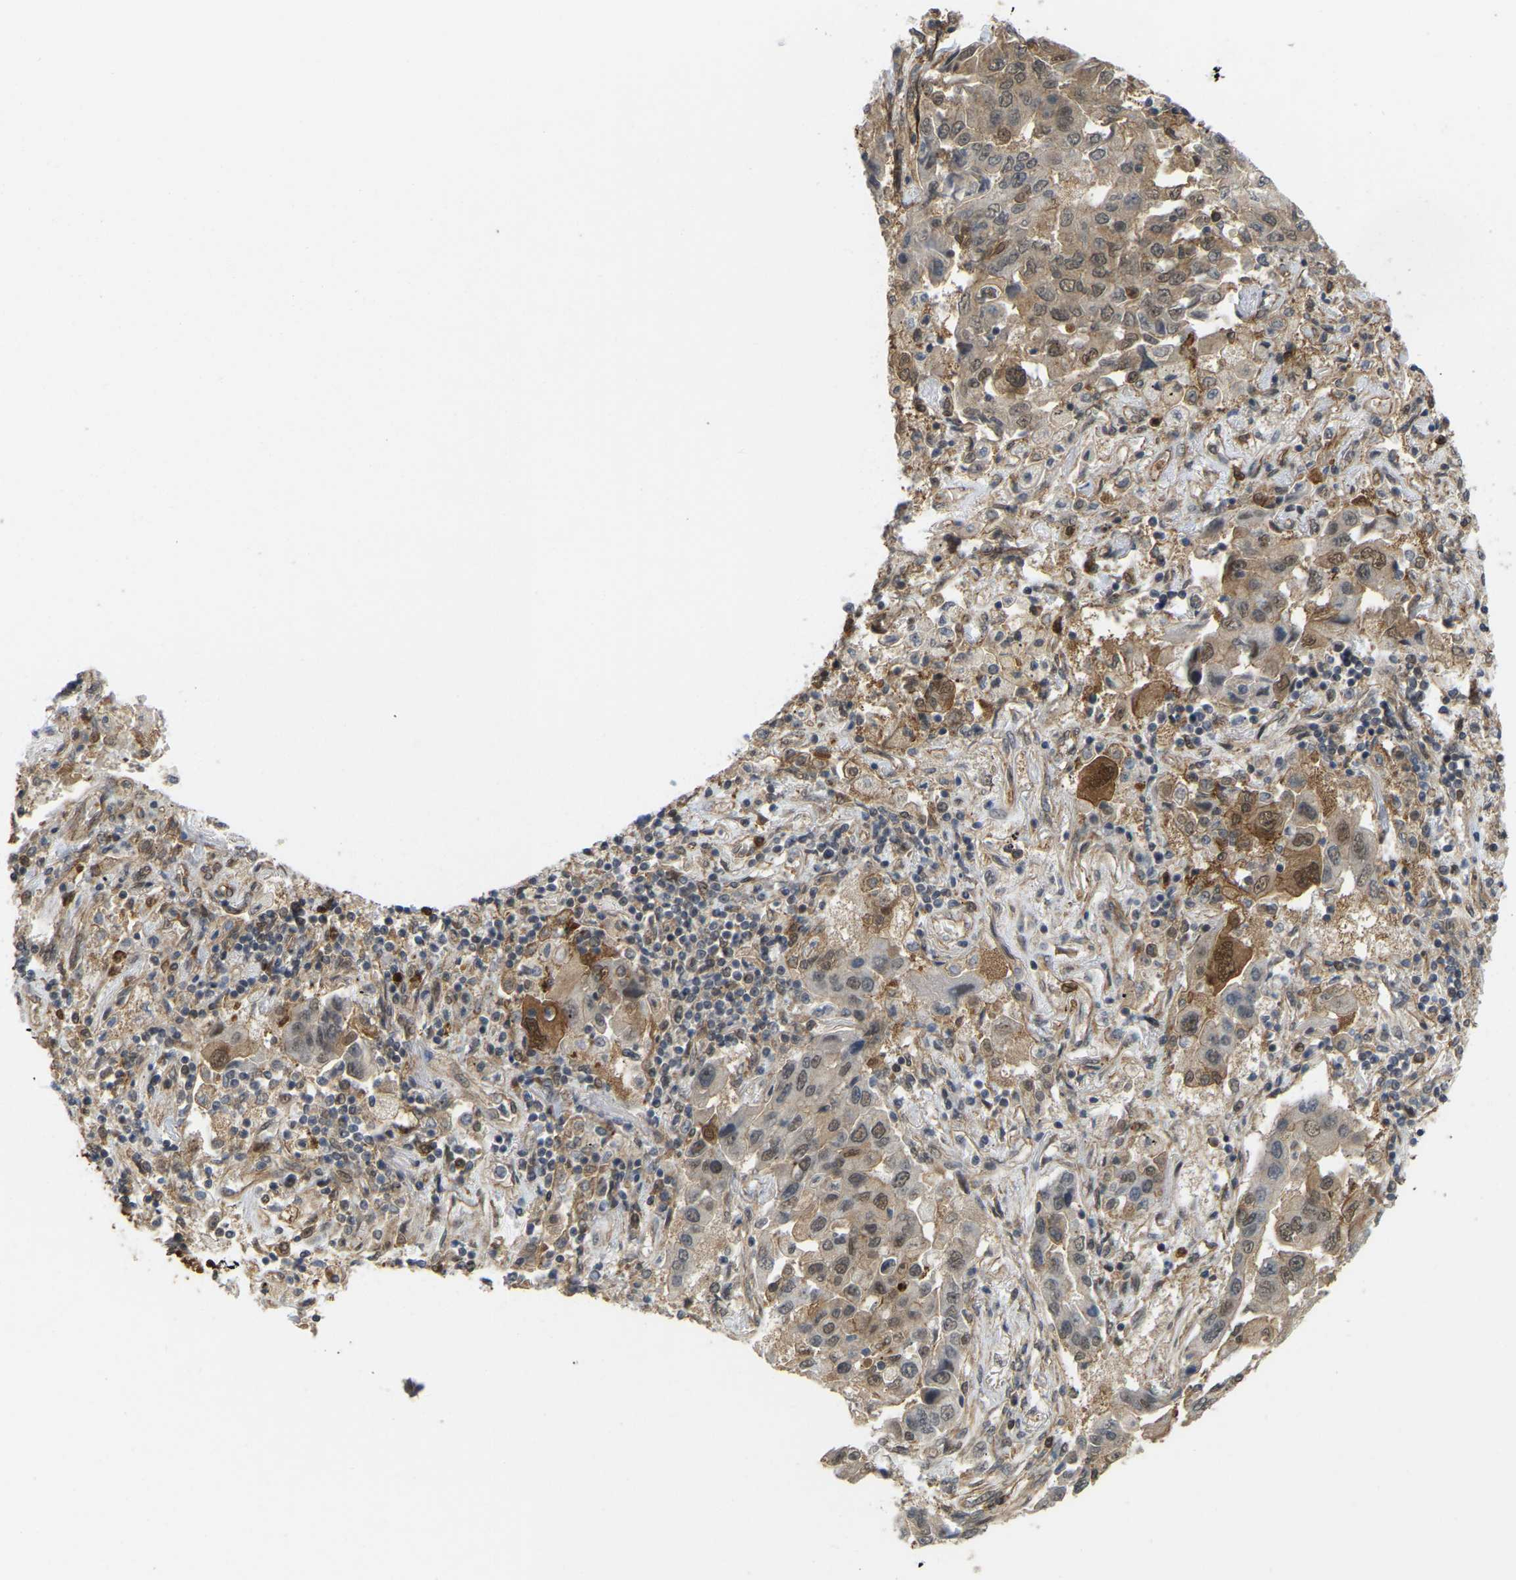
{"staining": {"intensity": "moderate", "quantity": "25%-75%", "location": "cytoplasmic/membranous,nuclear"}, "tissue": "lung cancer", "cell_type": "Tumor cells", "image_type": "cancer", "snomed": [{"axis": "morphology", "description": "Adenocarcinoma, NOS"}, {"axis": "topography", "description": "Lung"}], "caption": "Moderate cytoplasmic/membranous and nuclear staining is identified in about 25%-75% of tumor cells in lung cancer (adenocarcinoma).", "gene": "SERPINB5", "patient": {"sex": "female", "age": 65}}